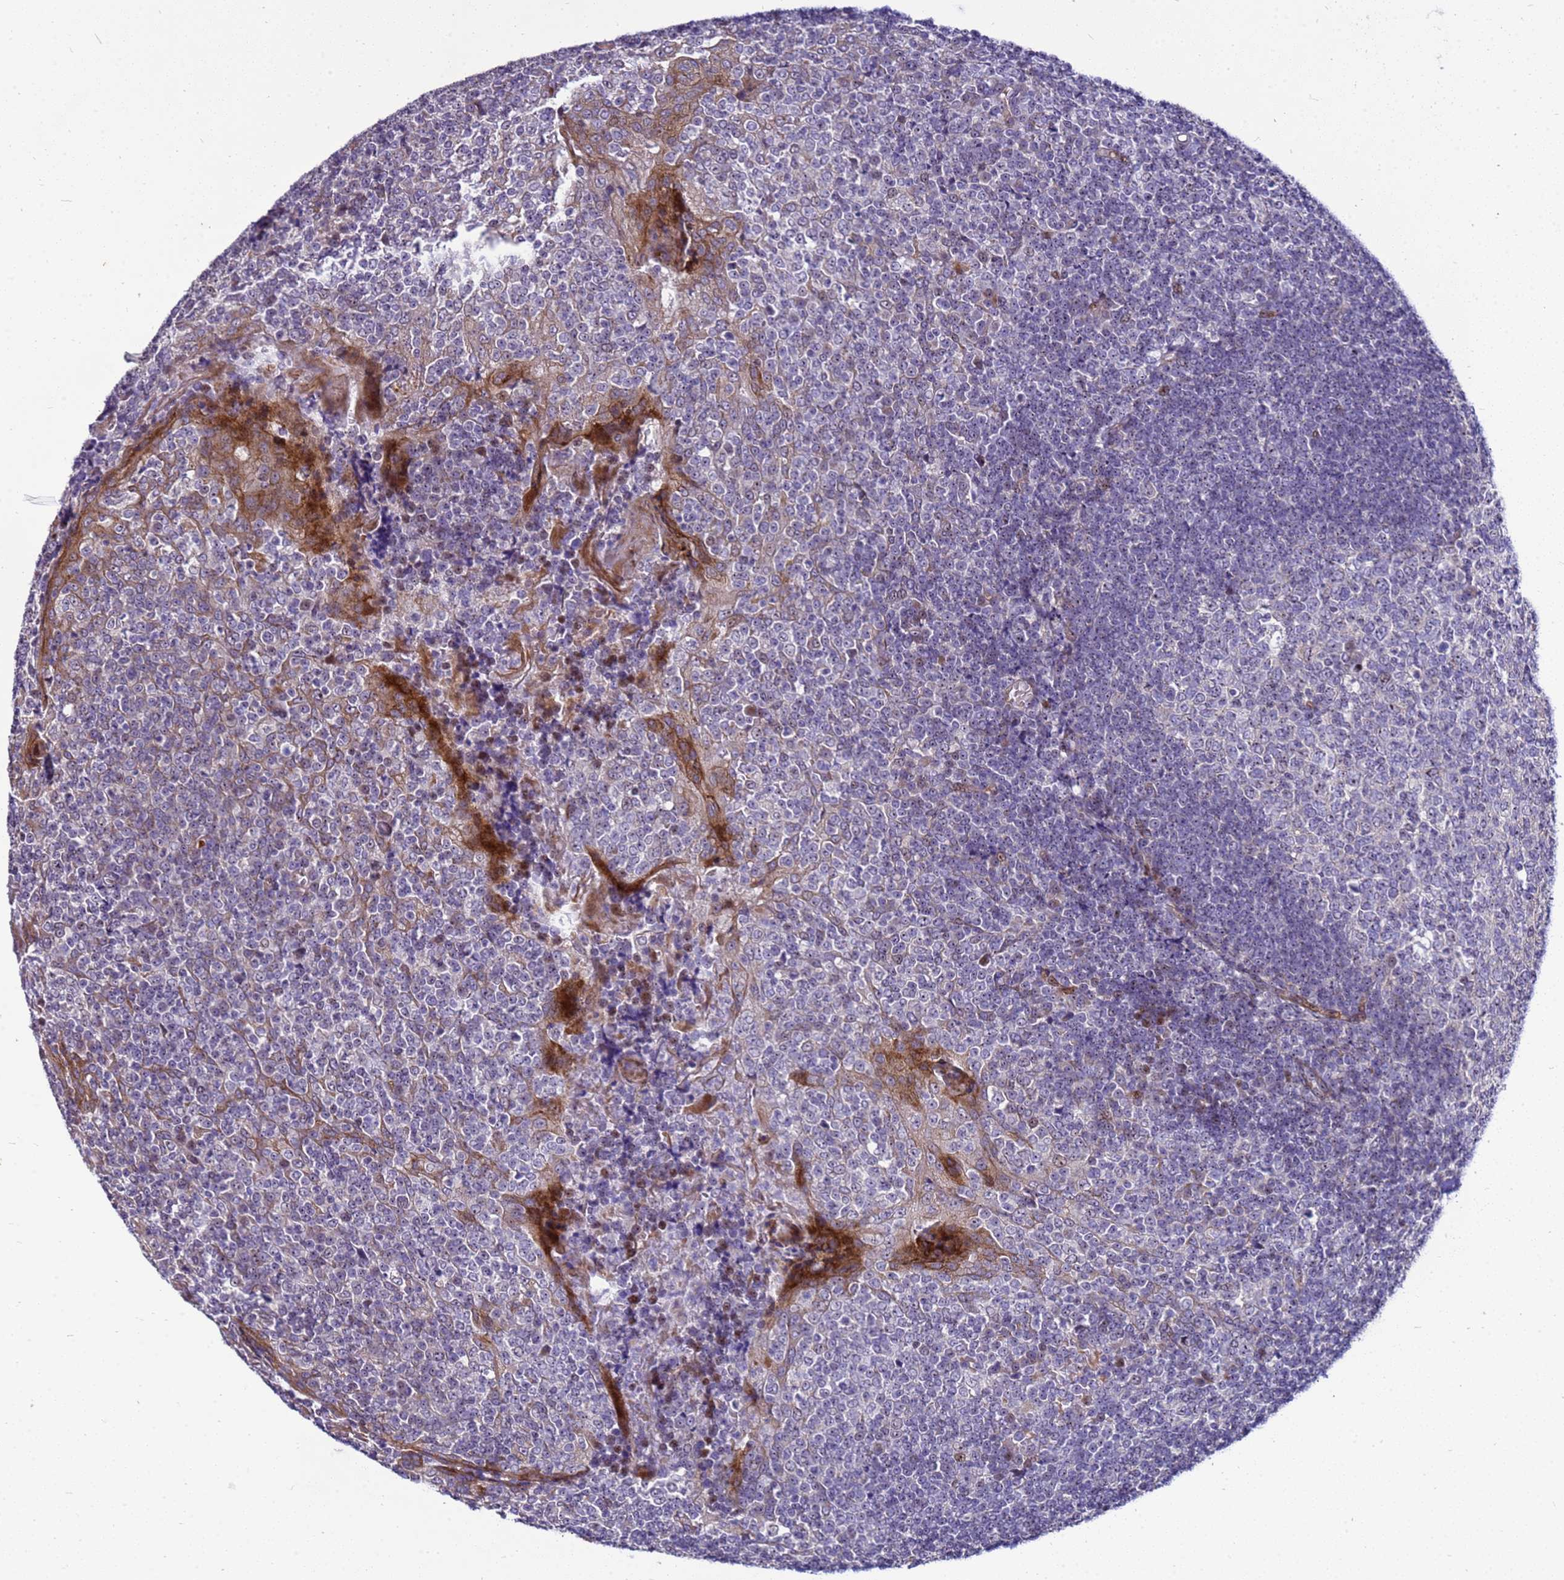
{"staining": {"intensity": "negative", "quantity": "none", "location": "none"}, "tissue": "tonsil", "cell_type": "Germinal center cells", "image_type": "normal", "snomed": [{"axis": "morphology", "description": "Normal tissue, NOS"}, {"axis": "topography", "description": "Tonsil"}], "caption": "Image shows no protein staining in germinal center cells of benign tonsil. The staining is performed using DAB (3,3'-diaminobenzidine) brown chromogen with nuclei counter-stained in using hematoxylin.", "gene": "RSPO1", "patient": {"sex": "female", "age": 19}}